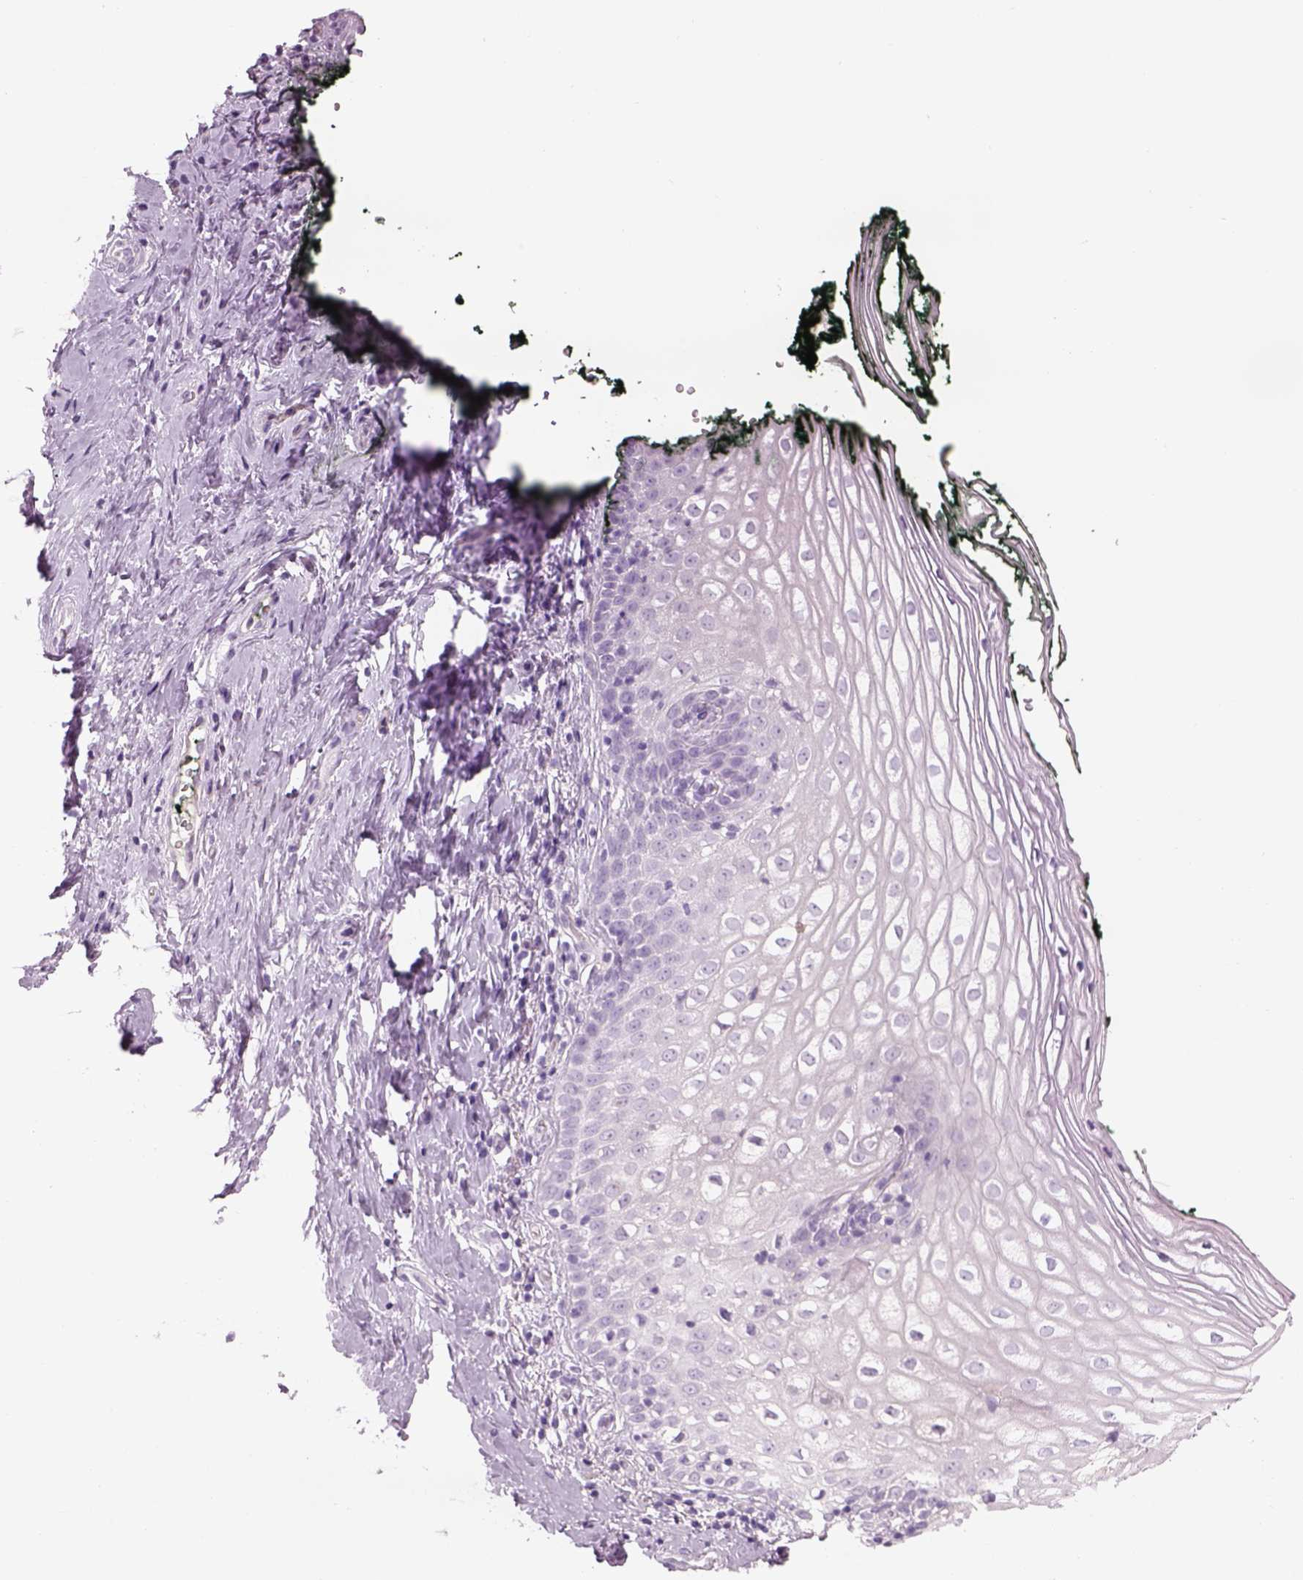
{"staining": {"intensity": "negative", "quantity": "none", "location": "none"}, "tissue": "vagina", "cell_type": "Squamous epithelial cells", "image_type": "normal", "snomed": [{"axis": "morphology", "description": "Normal tissue, NOS"}, {"axis": "topography", "description": "Vagina"}], "caption": "IHC micrograph of unremarkable vagina: human vagina stained with DAB (3,3'-diaminobenzidine) demonstrates no significant protein positivity in squamous epithelial cells.", "gene": "GAS2L2", "patient": {"sex": "female", "age": 47}}